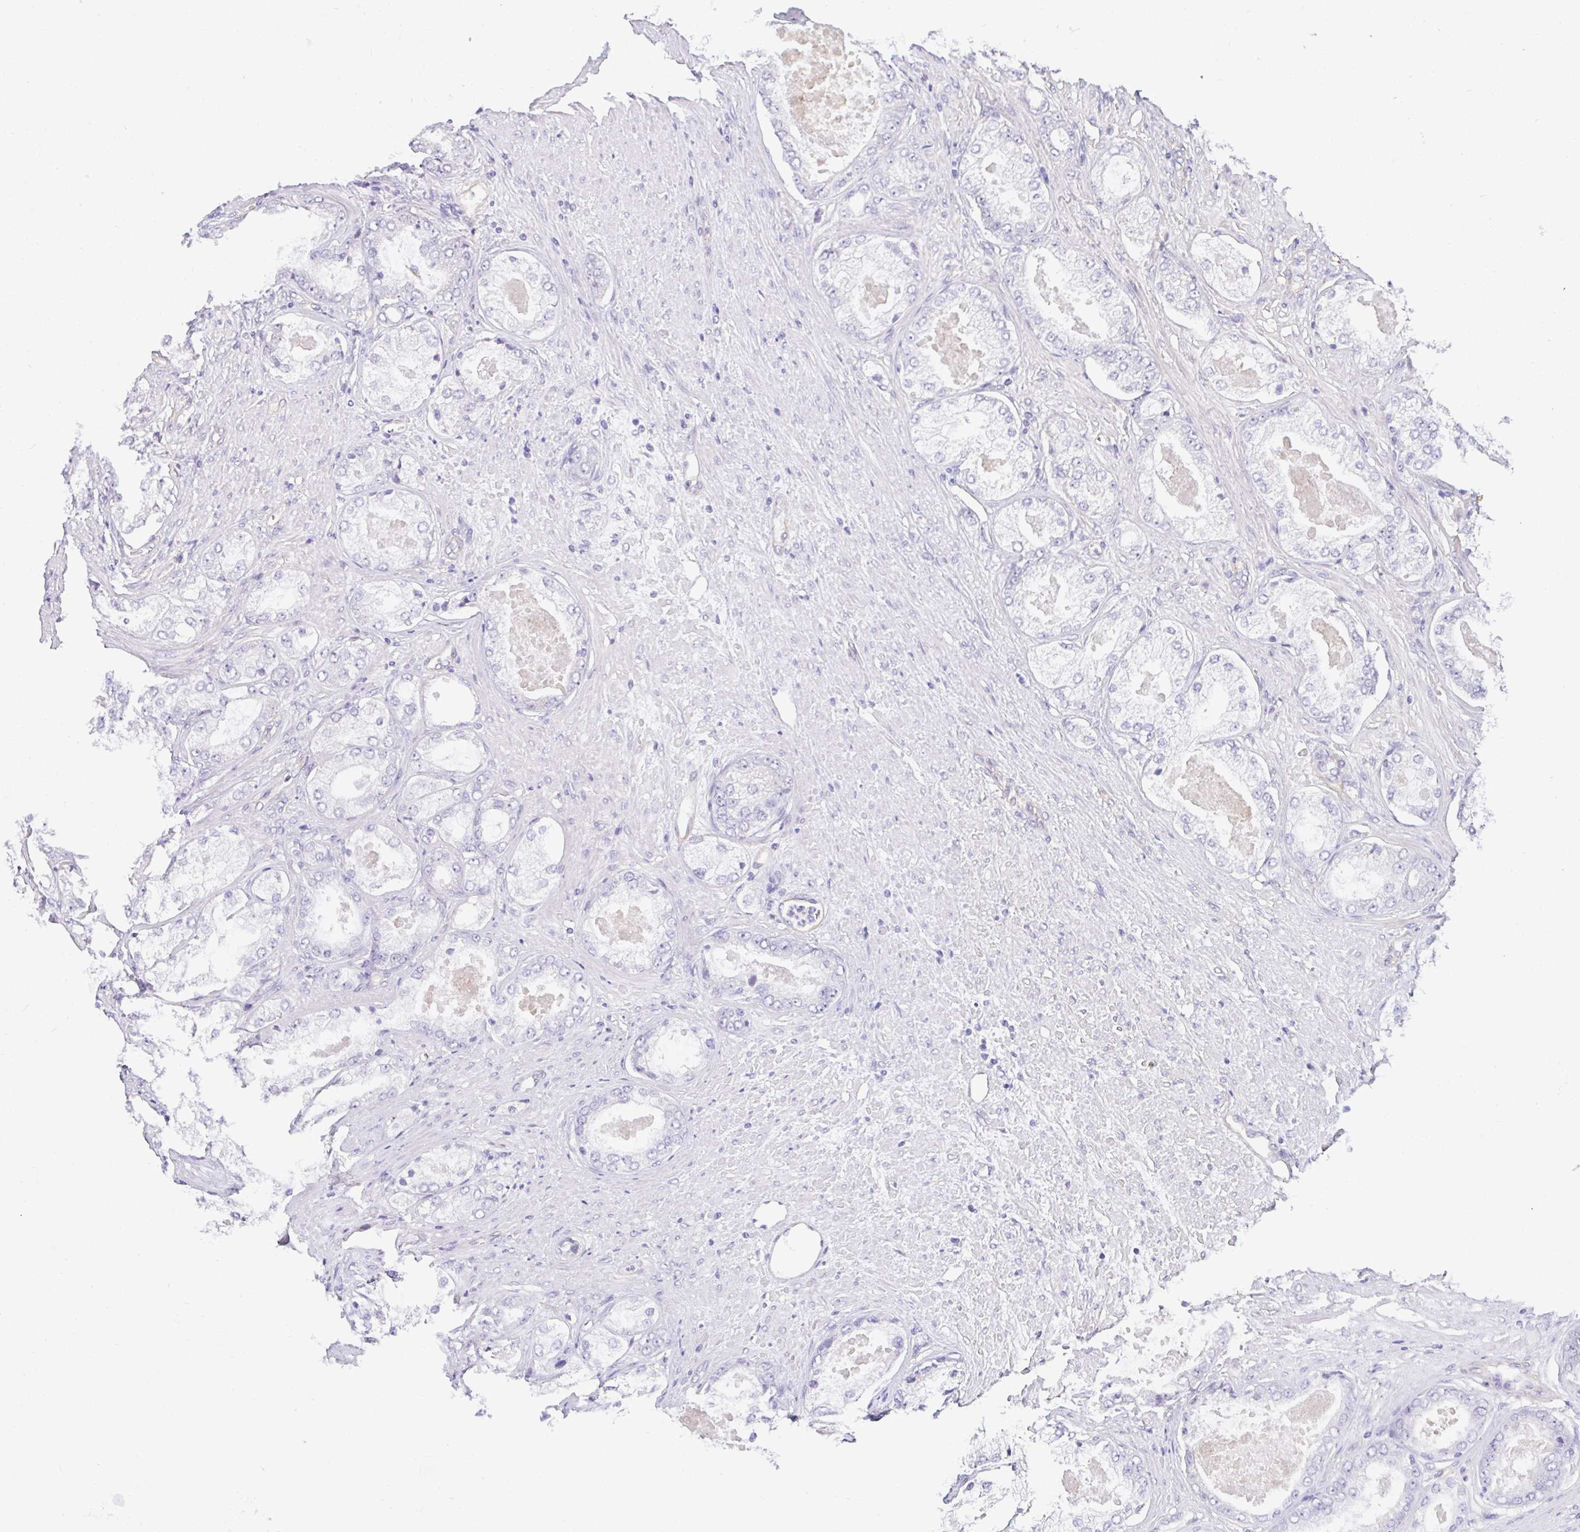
{"staining": {"intensity": "negative", "quantity": "none", "location": "none"}, "tissue": "prostate cancer", "cell_type": "Tumor cells", "image_type": "cancer", "snomed": [{"axis": "morphology", "description": "Adenocarcinoma, High grade"}, {"axis": "topography", "description": "Prostate"}], "caption": "Protein analysis of prostate high-grade adenocarcinoma demonstrates no significant staining in tumor cells.", "gene": "PLCD4", "patient": {"sex": "male", "age": 72}}